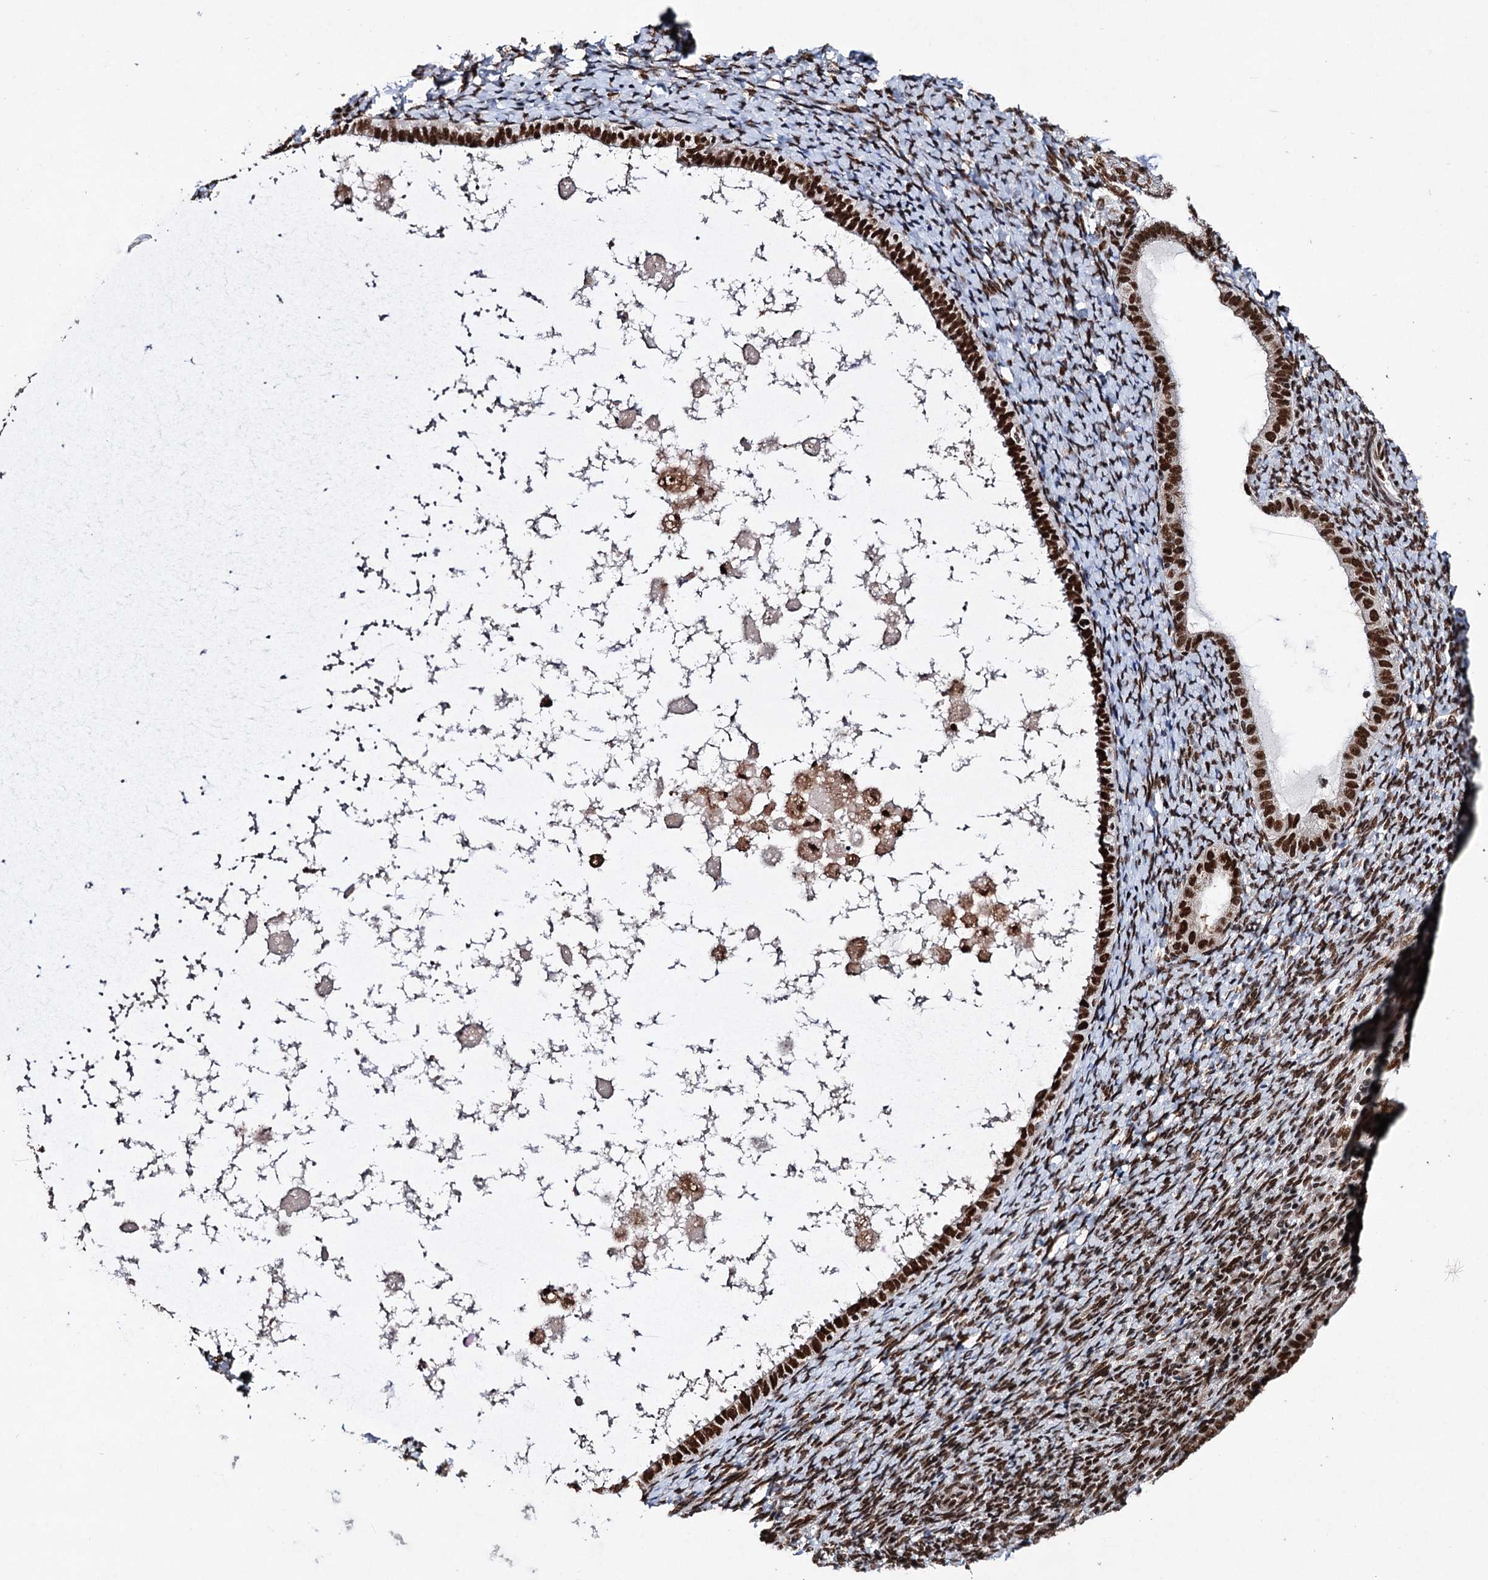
{"staining": {"intensity": "strong", "quantity": ">75%", "location": "nuclear"}, "tissue": "endometrium", "cell_type": "Cells in endometrial stroma", "image_type": "normal", "snomed": [{"axis": "morphology", "description": "Normal tissue, NOS"}, {"axis": "topography", "description": "Endometrium"}], "caption": "DAB immunohistochemical staining of normal endometrium displays strong nuclear protein expression in about >75% of cells in endometrial stroma.", "gene": "MATR3", "patient": {"sex": "female", "age": 72}}